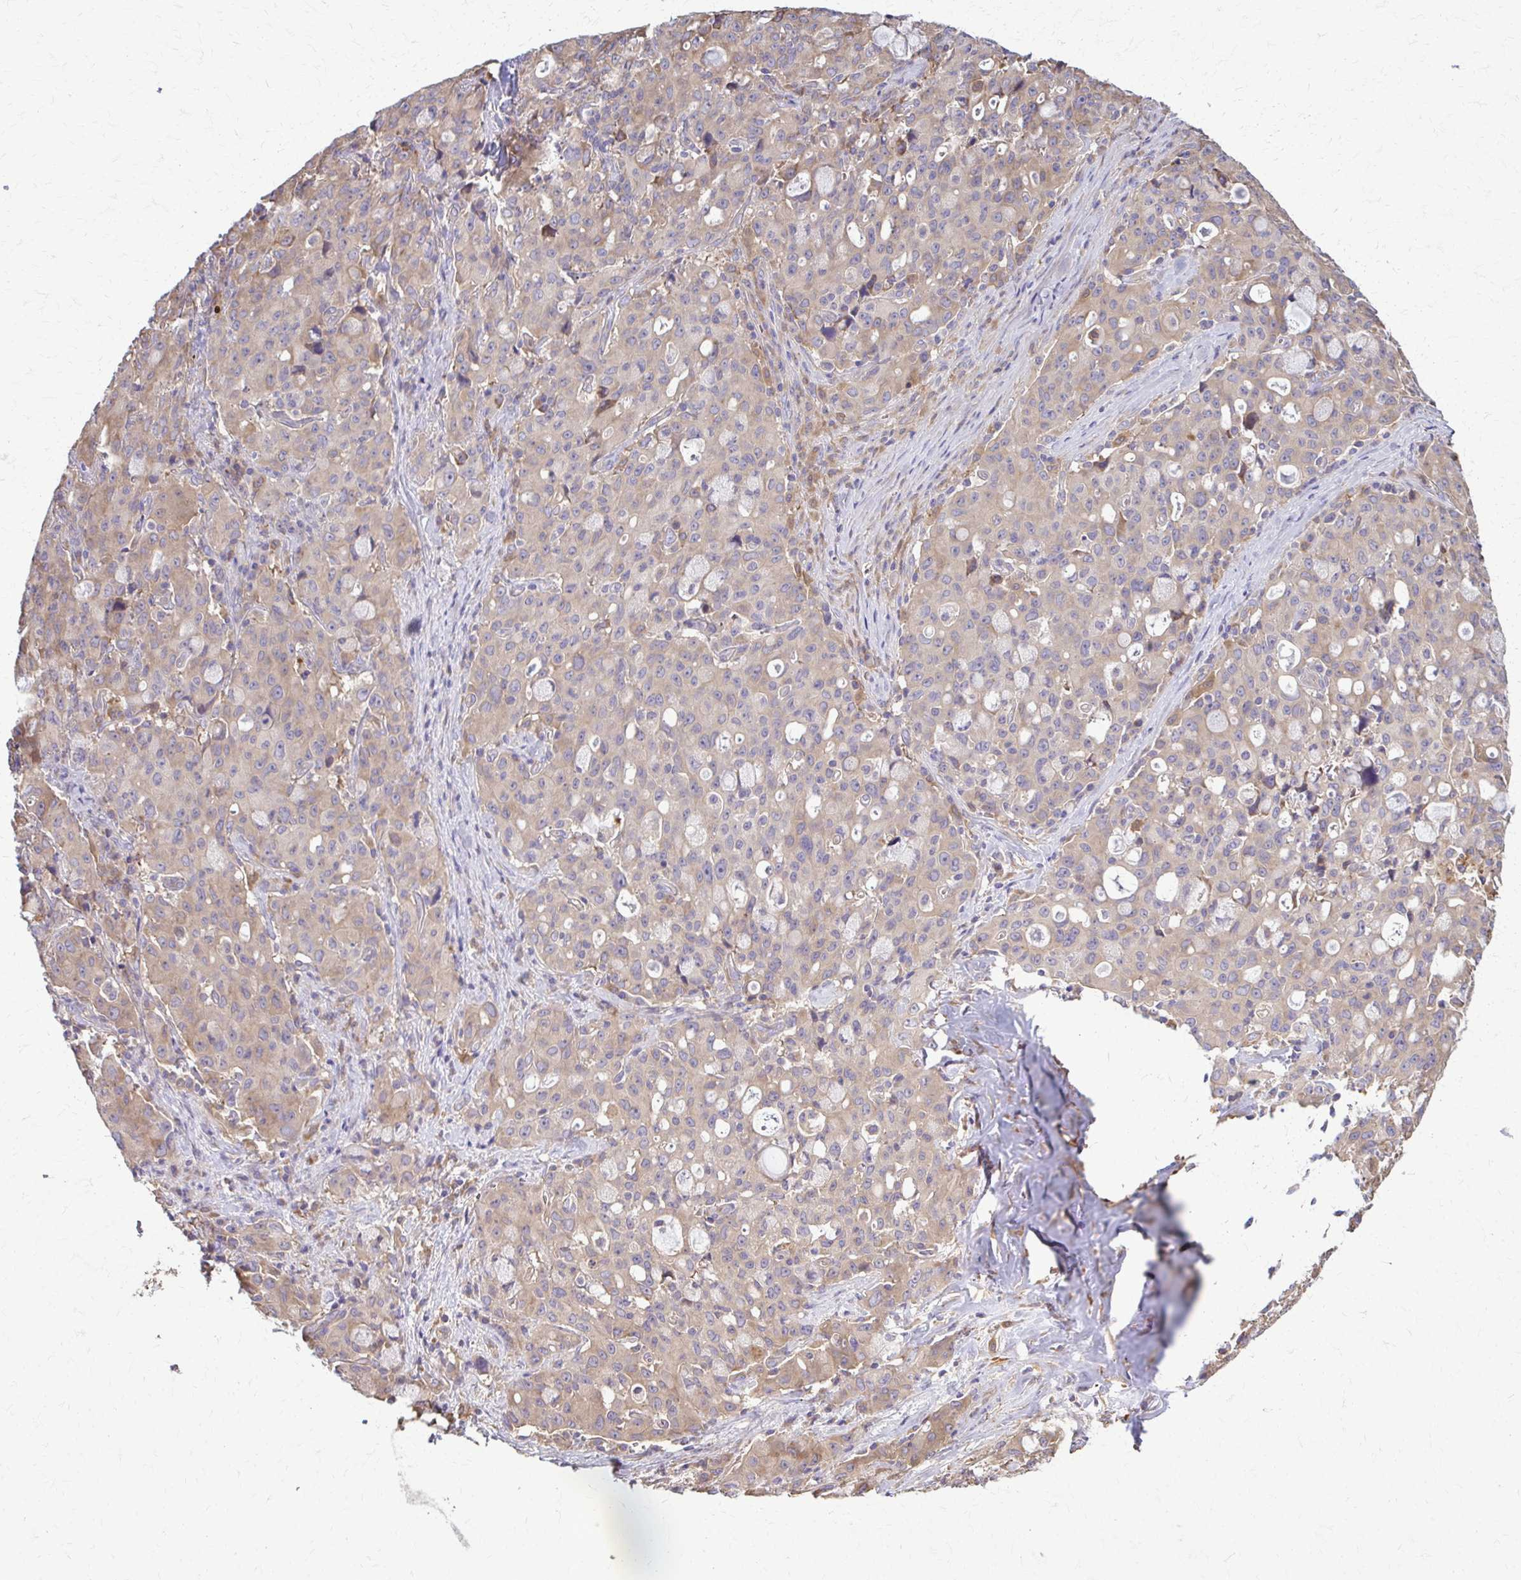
{"staining": {"intensity": "weak", "quantity": "<25%", "location": "cytoplasmic/membranous"}, "tissue": "lung cancer", "cell_type": "Tumor cells", "image_type": "cancer", "snomed": [{"axis": "morphology", "description": "Adenocarcinoma, NOS"}, {"axis": "topography", "description": "Lung"}], "caption": "Tumor cells show no significant protein staining in adenocarcinoma (lung).", "gene": "DSP", "patient": {"sex": "female", "age": 44}}